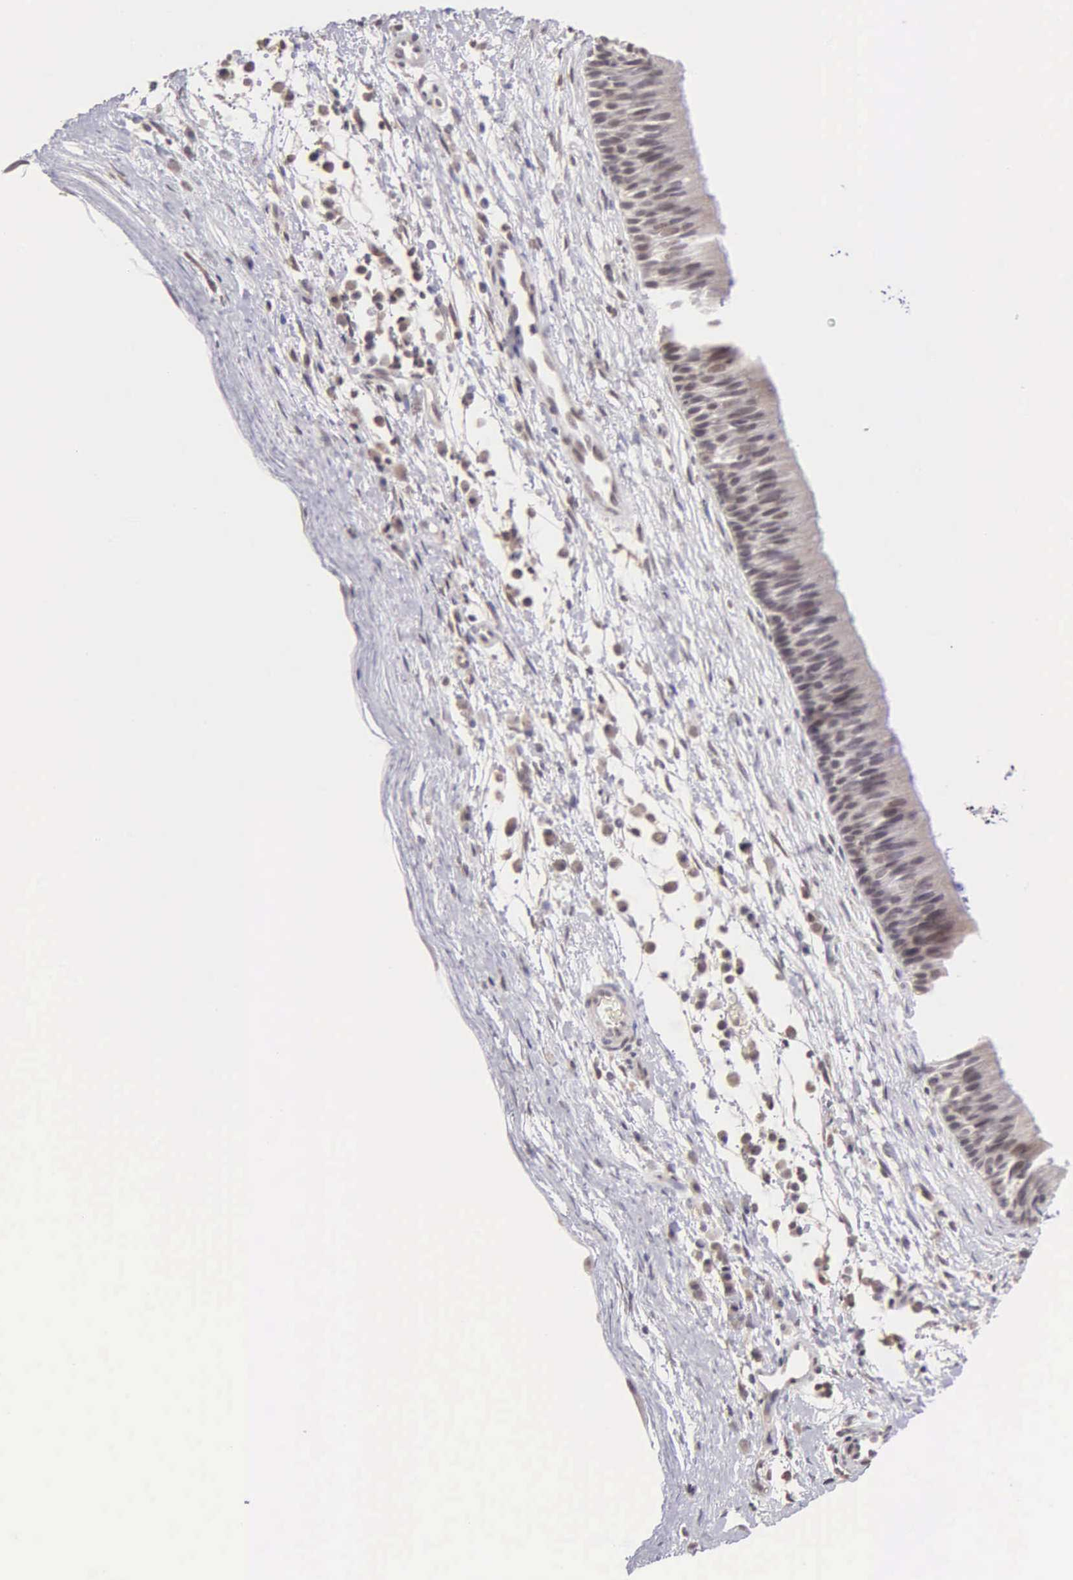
{"staining": {"intensity": "weak", "quantity": "25%-75%", "location": "cytoplasmic/membranous"}, "tissue": "nasopharynx", "cell_type": "Respiratory epithelial cells", "image_type": "normal", "snomed": [{"axis": "morphology", "description": "Normal tissue, NOS"}, {"axis": "topography", "description": "Nasopharynx"}], "caption": "A high-resolution histopathology image shows immunohistochemistry staining of unremarkable nasopharynx, which displays weak cytoplasmic/membranous expression in approximately 25%-75% of respiratory epithelial cells.", "gene": "BRD1", "patient": {"sex": "male", "age": 13}}